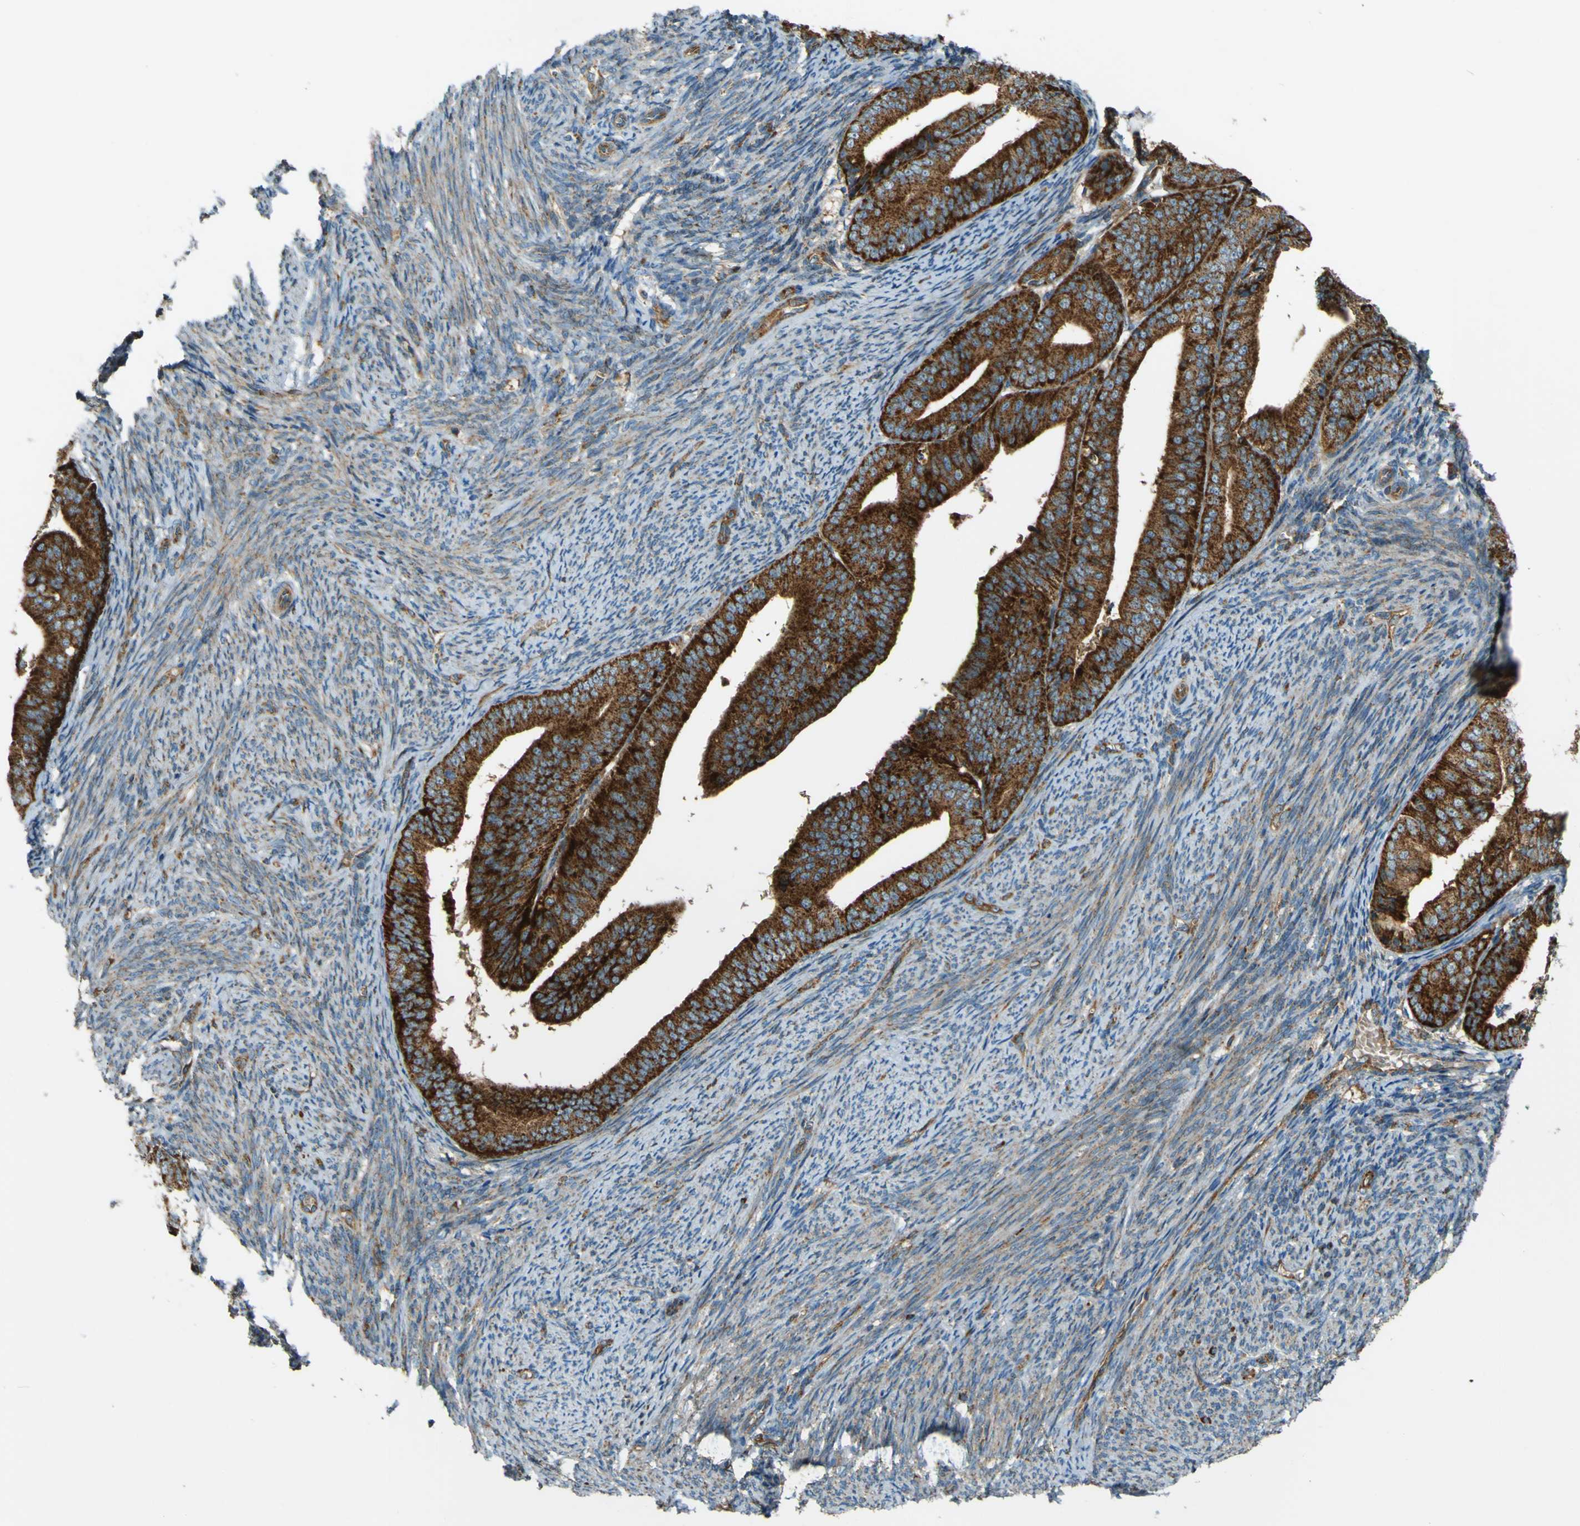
{"staining": {"intensity": "strong", "quantity": ">75%", "location": "cytoplasmic/membranous"}, "tissue": "endometrial cancer", "cell_type": "Tumor cells", "image_type": "cancer", "snomed": [{"axis": "morphology", "description": "Adenocarcinoma, NOS"}, {"axis": "topography", "description": "Endometrium"}], "caption": "High-power microscopy captured an immunohistochemistry histopathology image of adenocarcinoma (endometrial), revealing strong cytoplasmic/membranous expression in about >75% of tumor cells.", "gene": "DNAJC5", "patient": {"sex": "female", "age": 63}}